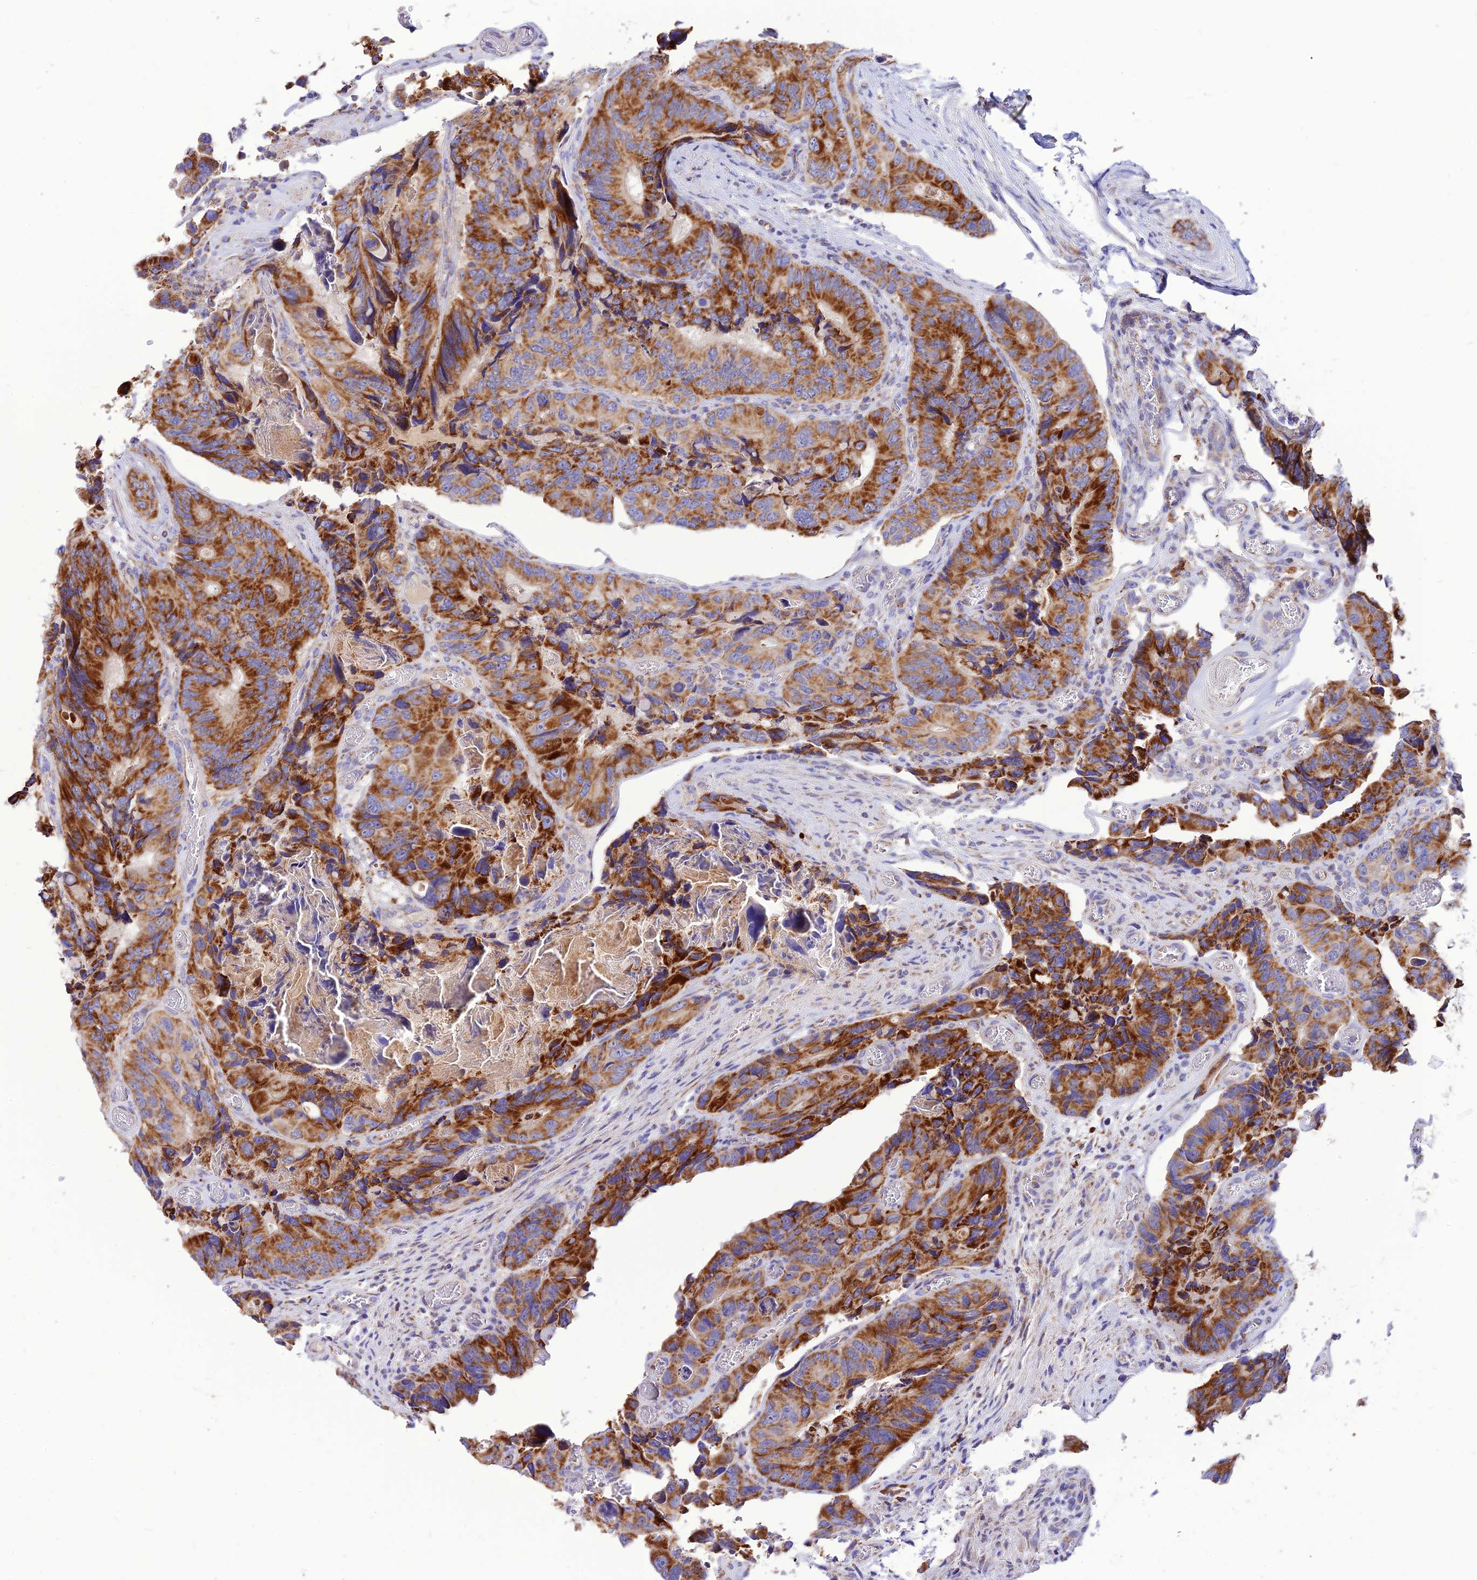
{"staining": {"intensity": "strong", "quantity": ">75%", "location": "cytoplasmic/membranous"}, "tissue": "colorectal cancer", "cell_type": "Tumor cells", "image_type": "cancer", "snomed": [{"axis": "morphology", "description": "Adenocarcinoma, NOS"}, {"axis": "topography", "description": "Colon"}], "caption": "Immunohistochemistry histopathology image of neoplastic tissue: human adenocarcinoma (colorectal) stained using immunohistochemistry demonstrates high levels of strong protein expression localized specifically in the cytoplasmic/membranous of tumor cells, appearing as a cytoplasmic/membranous brown color.", "gene": "ECI1", "patient": {"sex": "male", "age": 84}}